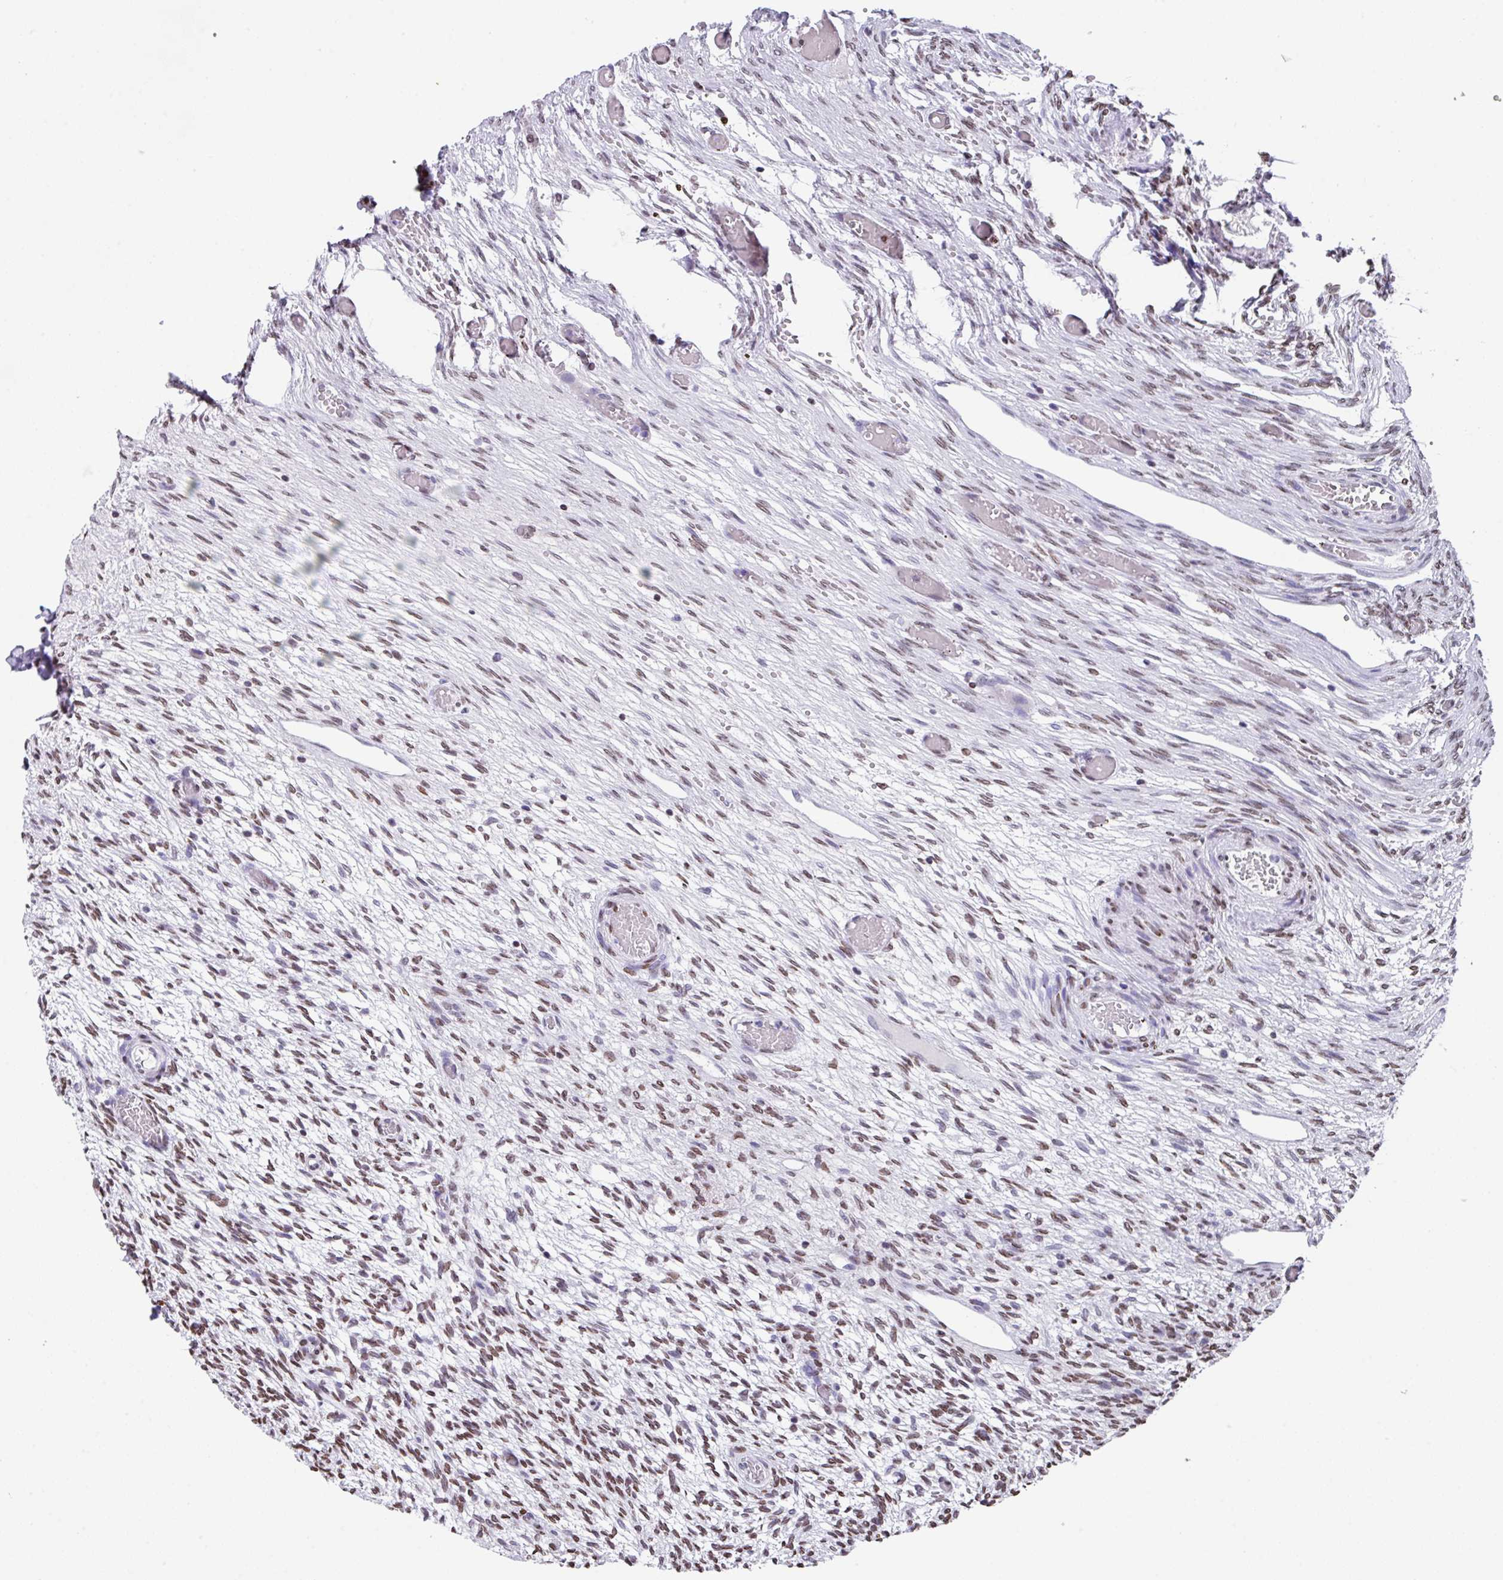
{"staining": {"intensity": "negative", "quantity": "none", "location": "none"}, "tissue": "ovary", "cell_type": "Follicle cells", "image_type": "normal", "snomed": [{"axis": "morphology", "description": "Normal tissue, NOS"}, {"axis": "topography", "description": "Ovary"}], "caption": "IHC of benign ovary reveals no staining in follicle cells. Brightfield microscopy of immunohistochemistry (IHC) stained with DAB (brown) and hematoxylin (blue), captured at high magnification.", "gene": "TCF3", "patient": {"sex": "female", "age": 67}}